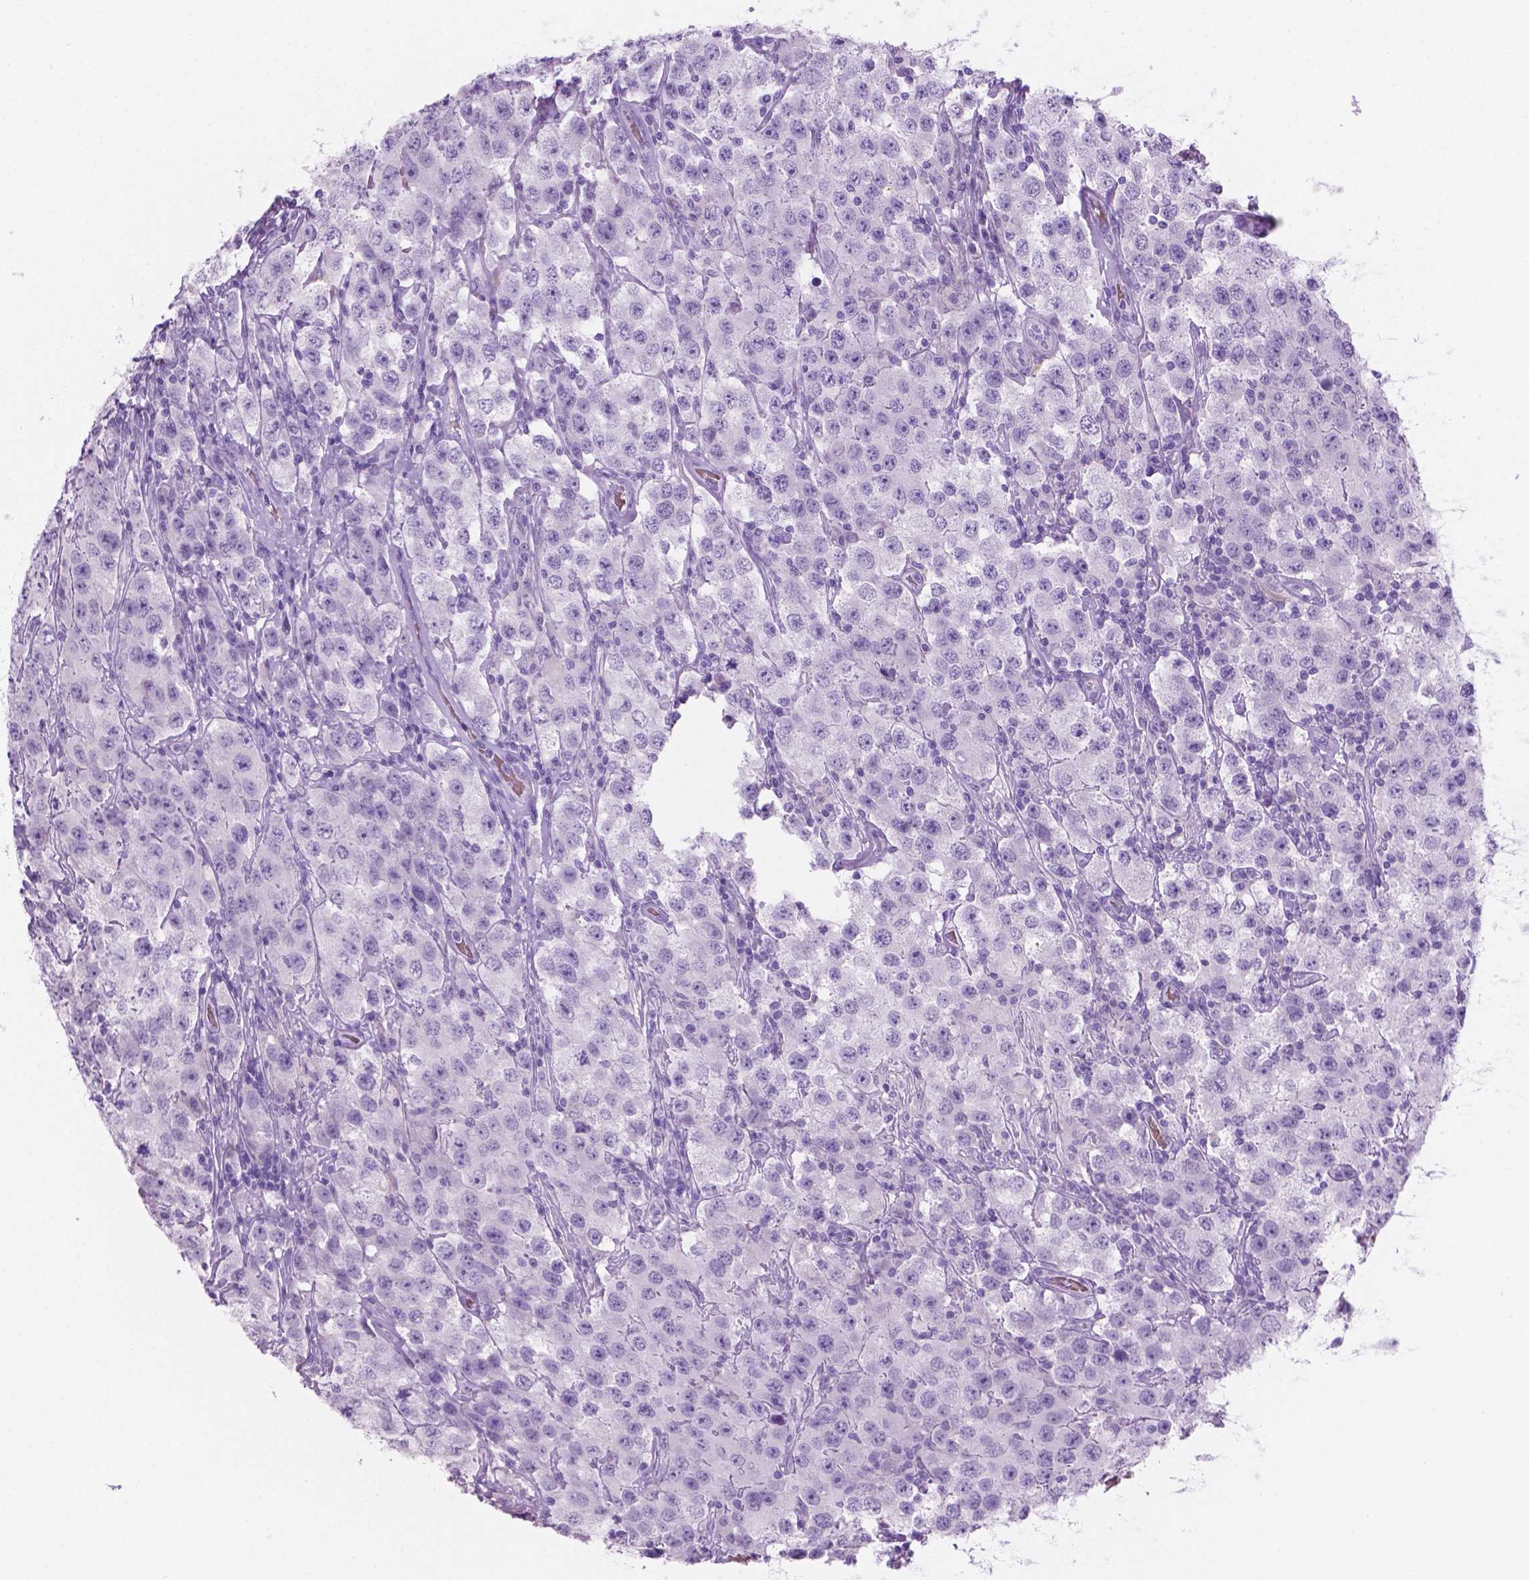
{"staining": {"intensity": "negative", "quantity": "none", "location": "none"}, "tissue": "testis cancer", "cell_type": "Tumor cells", "image_type": "cancer", "snomed": [{"axis": "morphology", "description": "Seminoma, NOS"}, {"axis": "topography", "description": "Testis"}], "caption": "Immunohistochemistry (IHC) histopathology image of testis cancer stained for a protein (brown), which reveals no expression in tumor cells. Brightfield microscopy of IHC stained with DAB (3,3'-diaminobenzidine) (brown) and hematoxylin (blue), captured at high magnification.", "gene": "GRIN2B", "patient": {"sex": "male", "age": 52}}